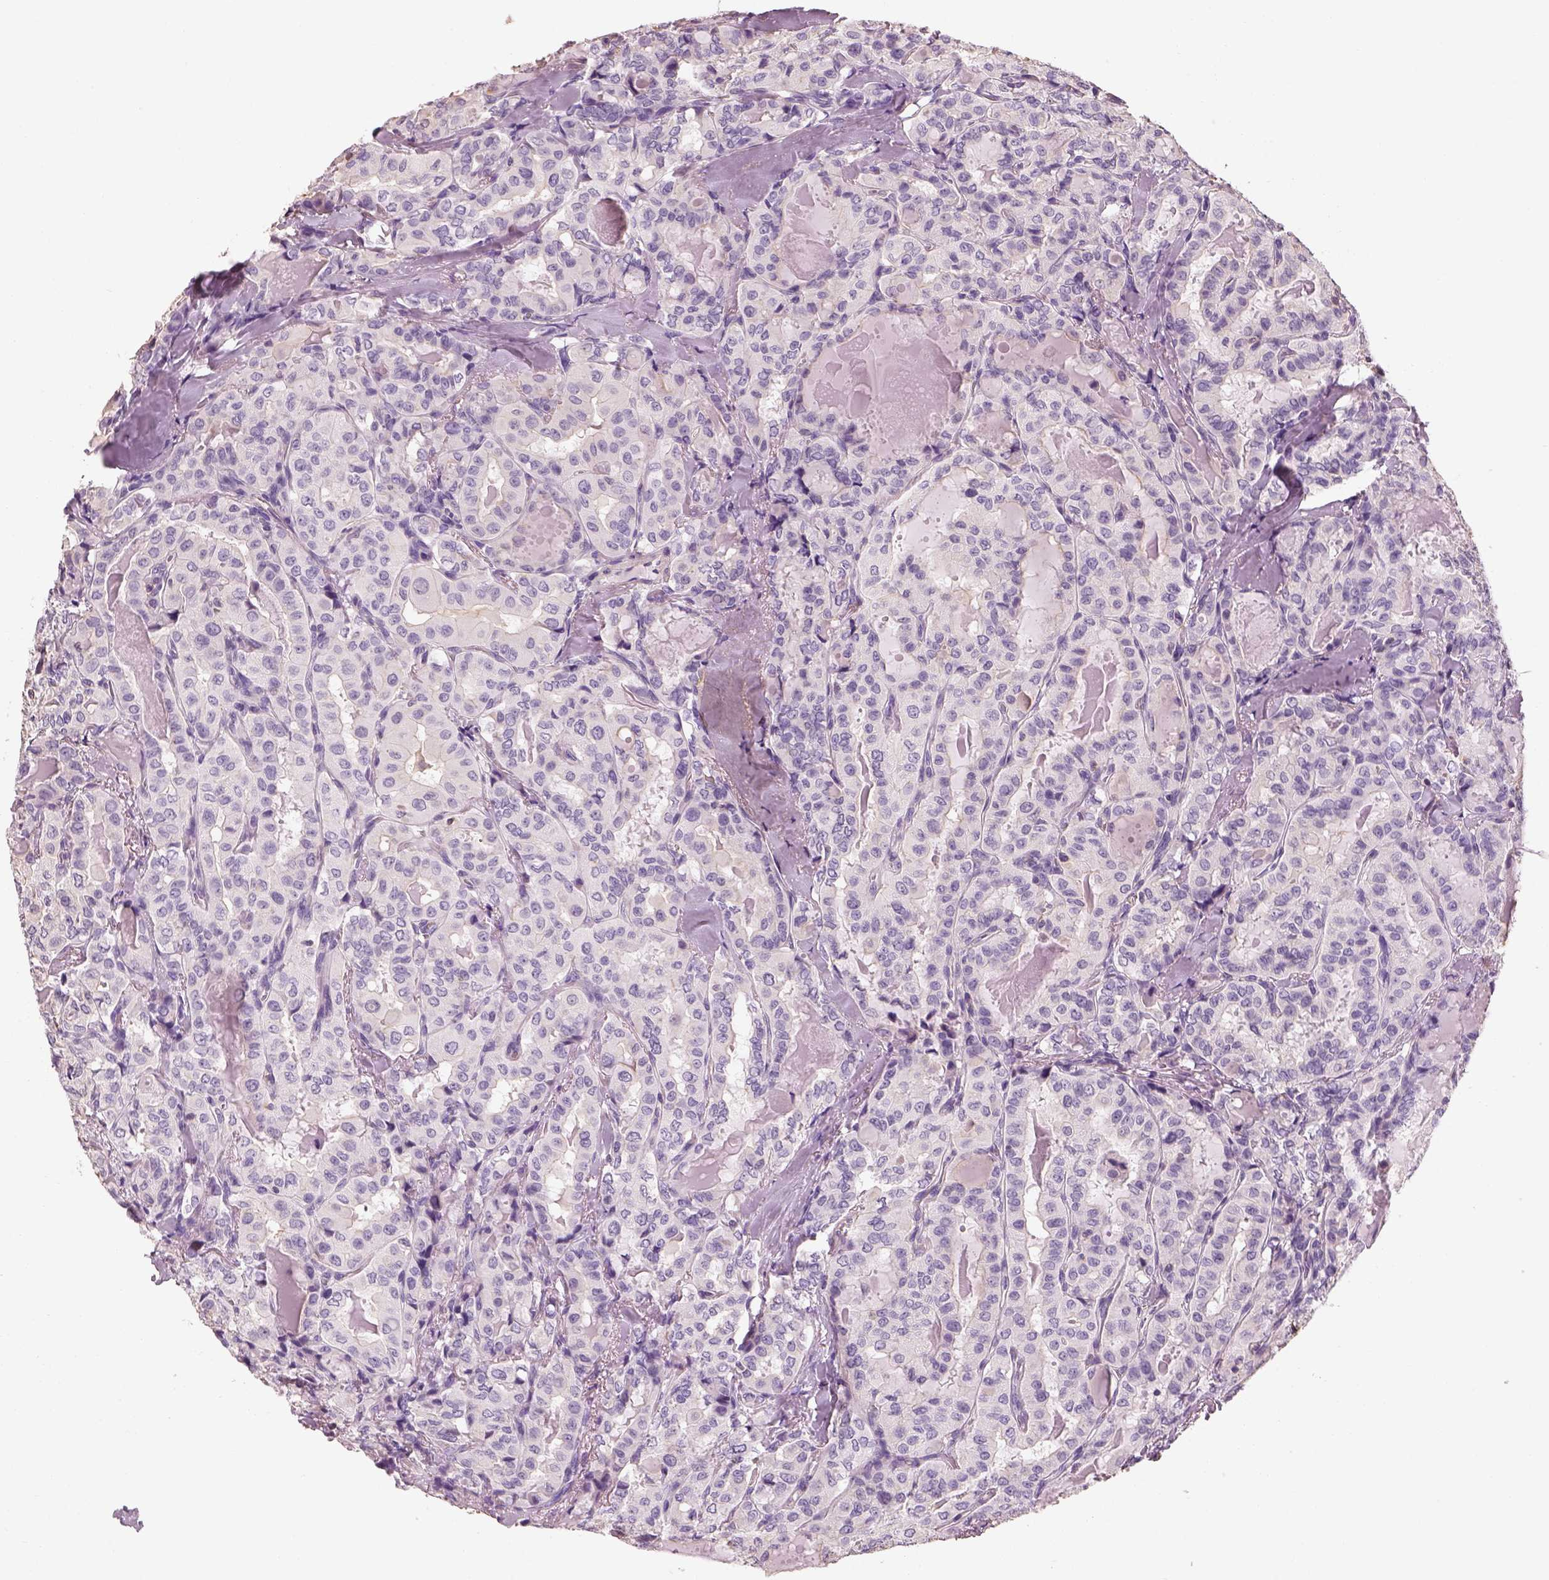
{"staining": {"intensity": "negative", "quantity": "none", "location": "none"}, "tissue": "thyroid cancer", "cell_type": "Tumor cells", "image_type": "cancer", "snomed": [{"axis": "morphology", "description": "Papillary adenocarcinoma, NOS"}, {"axis": "topography", "description": "Thyroid gland"}], "caption": "An immunohistochemistry photomicrograph of thyroid cancer (papillary adenocarcinoma) is shown. There is no staining in tumor cells of thyroid cancer (papillary adenocarcinoma).", "gene": "OTUD6A", "patient": {"sex": "female", "age": 41}}